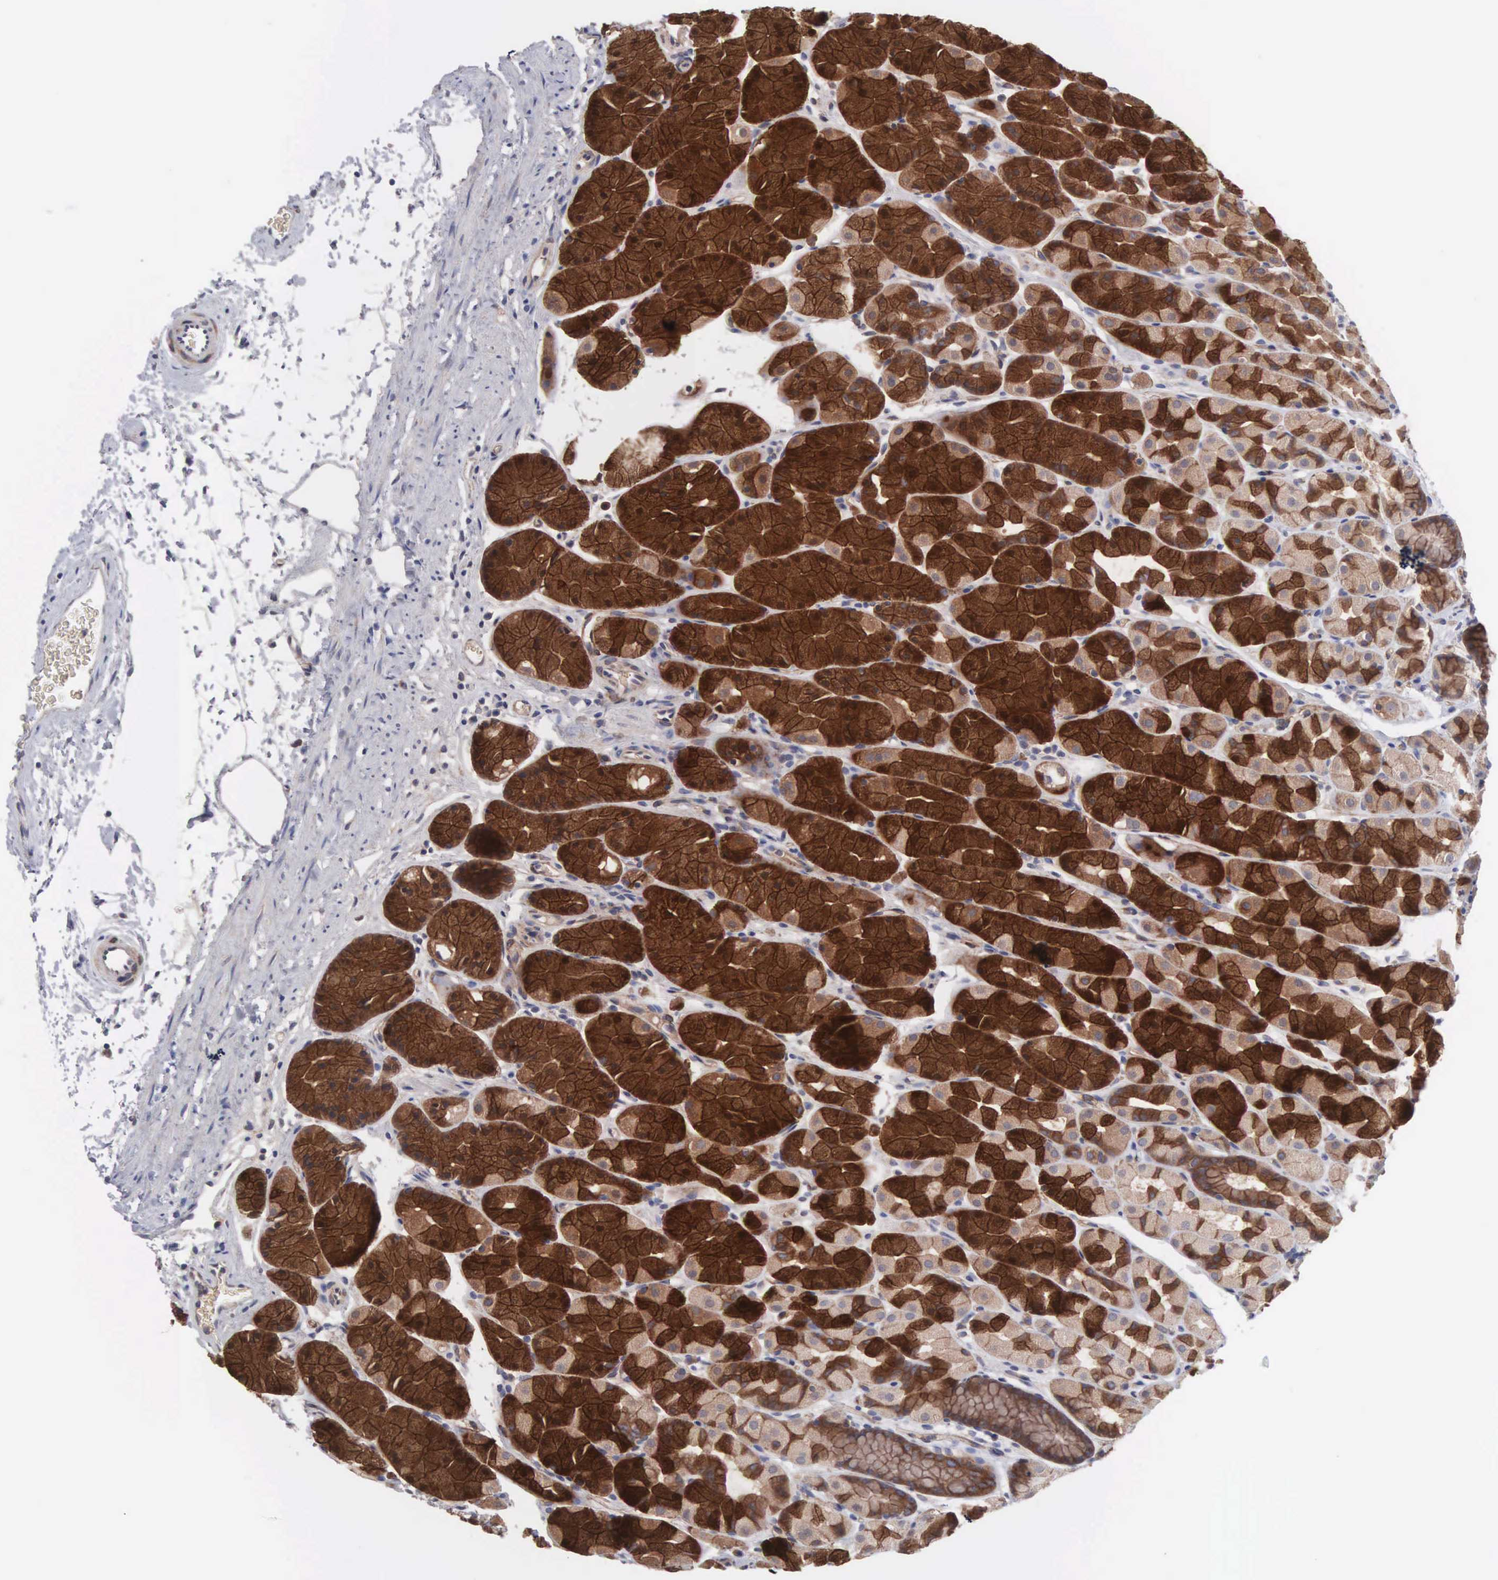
{"staining": {"intensity": "strong", "quantity": ">75%", "location": "cytoplasmic/membranous"}, "tissue": "stomach", "cell_type": "Glandular cells", "image_type": "normal", "snomed": [{"axis": "morphology", "description": "Adenocarcinoma, NOS"}, {"axis": "topography", "description": "Stomach, upper"}], "caption": "An immunohistochemistry (IHC) histopathology image of unremarkable tissue is shown. Protein staining in brown shows strong cytoplasmic/membranous positivity in stomach within glandular cells. The protein of interest is shown in brown color, while the nuclei are stained blue.", "gene": "INF2", "patient": {"sex": "male", "age": 47}}